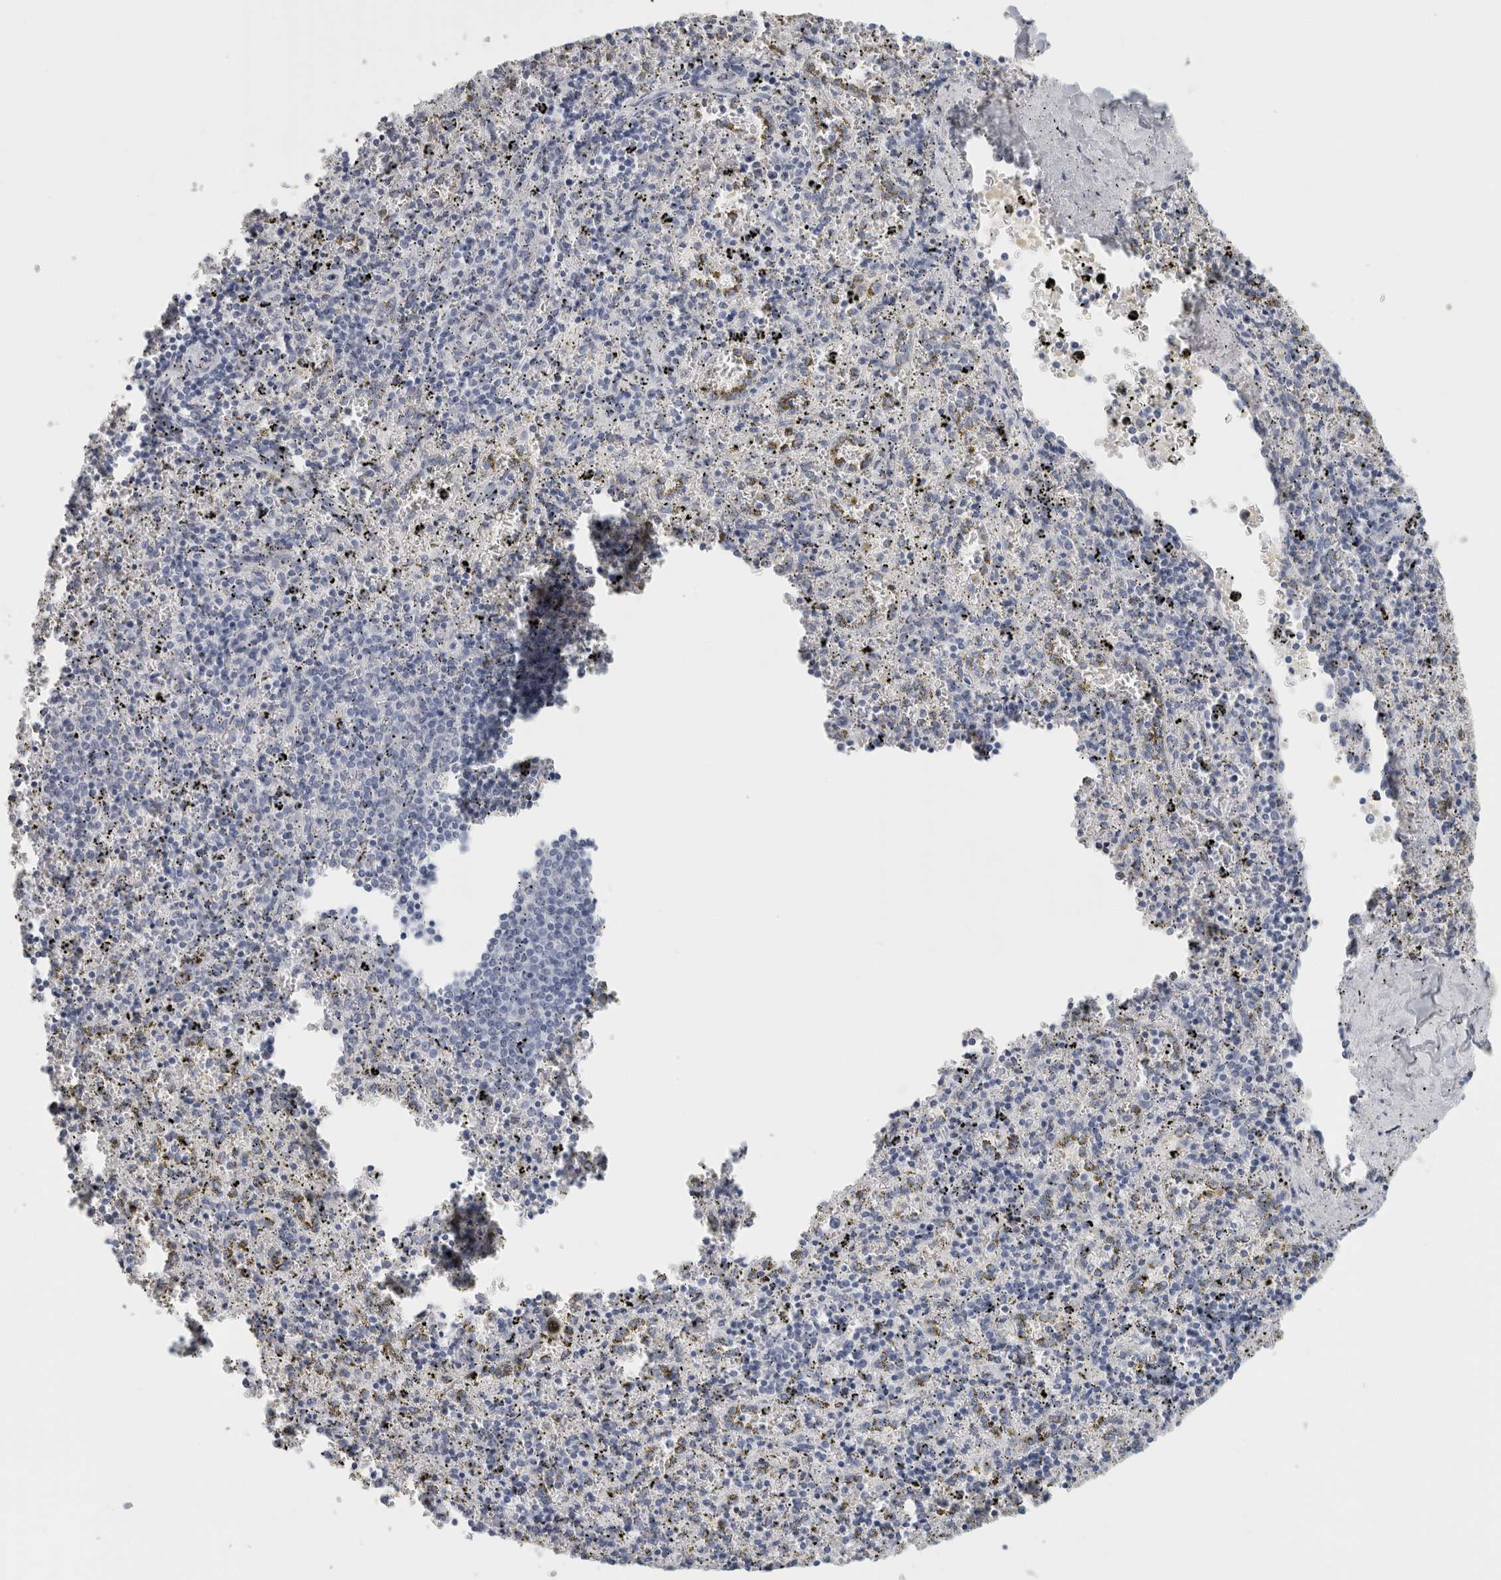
{"staining": {"intensity": "negative", "quantity": "none", "location": "none"}, "tissue": "spleen", "cell_type": "Cells in red pulp", "image_type": "normal", "snomed": [{"axis": "morphology", "description": "Normal tissue, NOS"}, {"axis": "topography", "description": "Spleen"}], "caption": "DAB (3,3'-diaminobenzidine) immunohistochemical staining of normal spleen shows no significant expression in cells in red pulp. The staining was performed using DAB to visualize the protein expression in brown, while the nuclei were stained in blue with hematoxylin (Magnification: 20x).", "gene": "SLC28A3", "patient": {"sex": "male", "age": 11}}